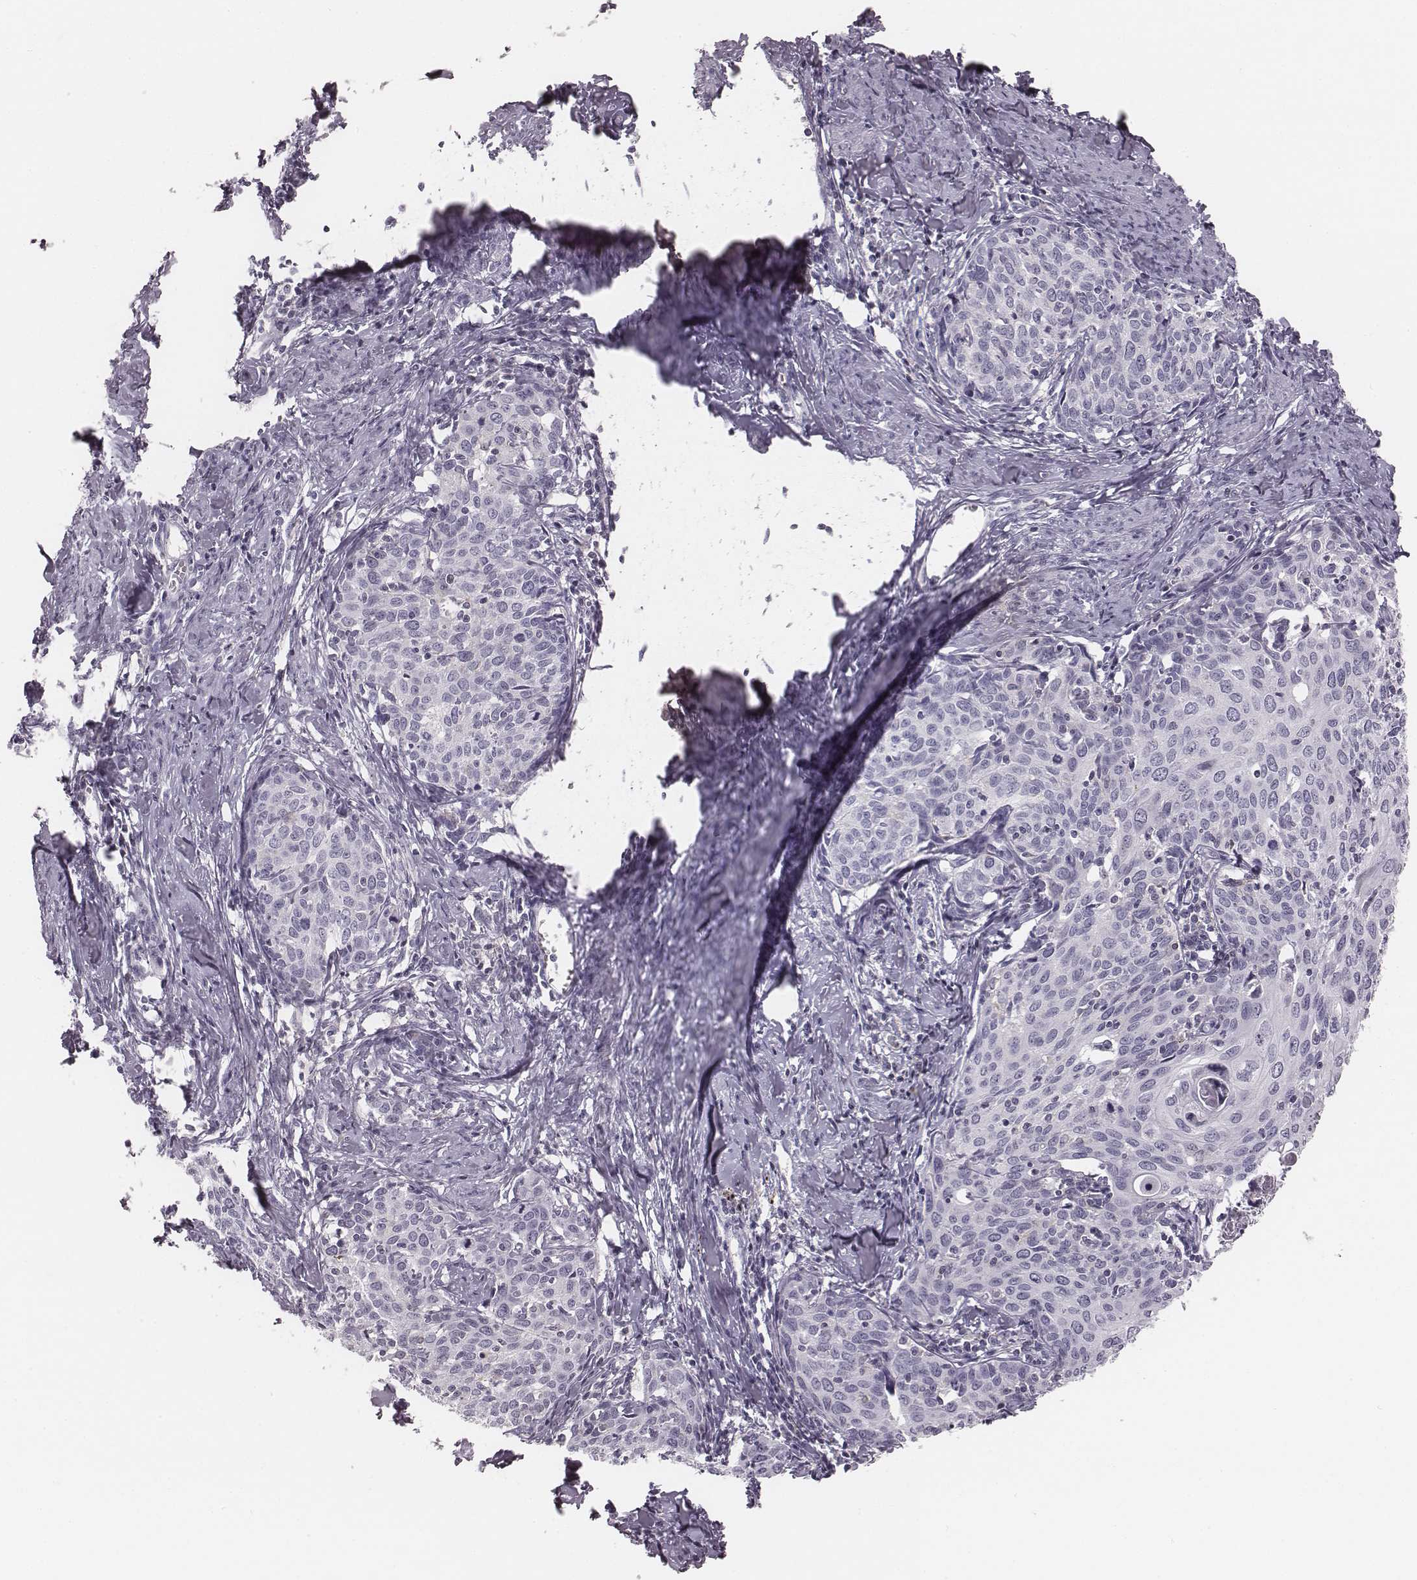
{"staining": {"intensity": "negative", "quantity": "none", "location": "none"}, "tissue": "cervical cancer", "cell_type": "Tumor cells", "image_type": "cancer", "snomed": [{"axis": "morphology", "description": "Squamous cell carcinoma, NOS"}, {"axis": "topography", "description": "Cervix"}], "caption": "This is an immunohistochemistry micrograph of cervical squamous cell carcinoma. There is no positivity in tumor cells.", "gene": "ZNF365", "patient": {"sex": "female", "age": 62}}